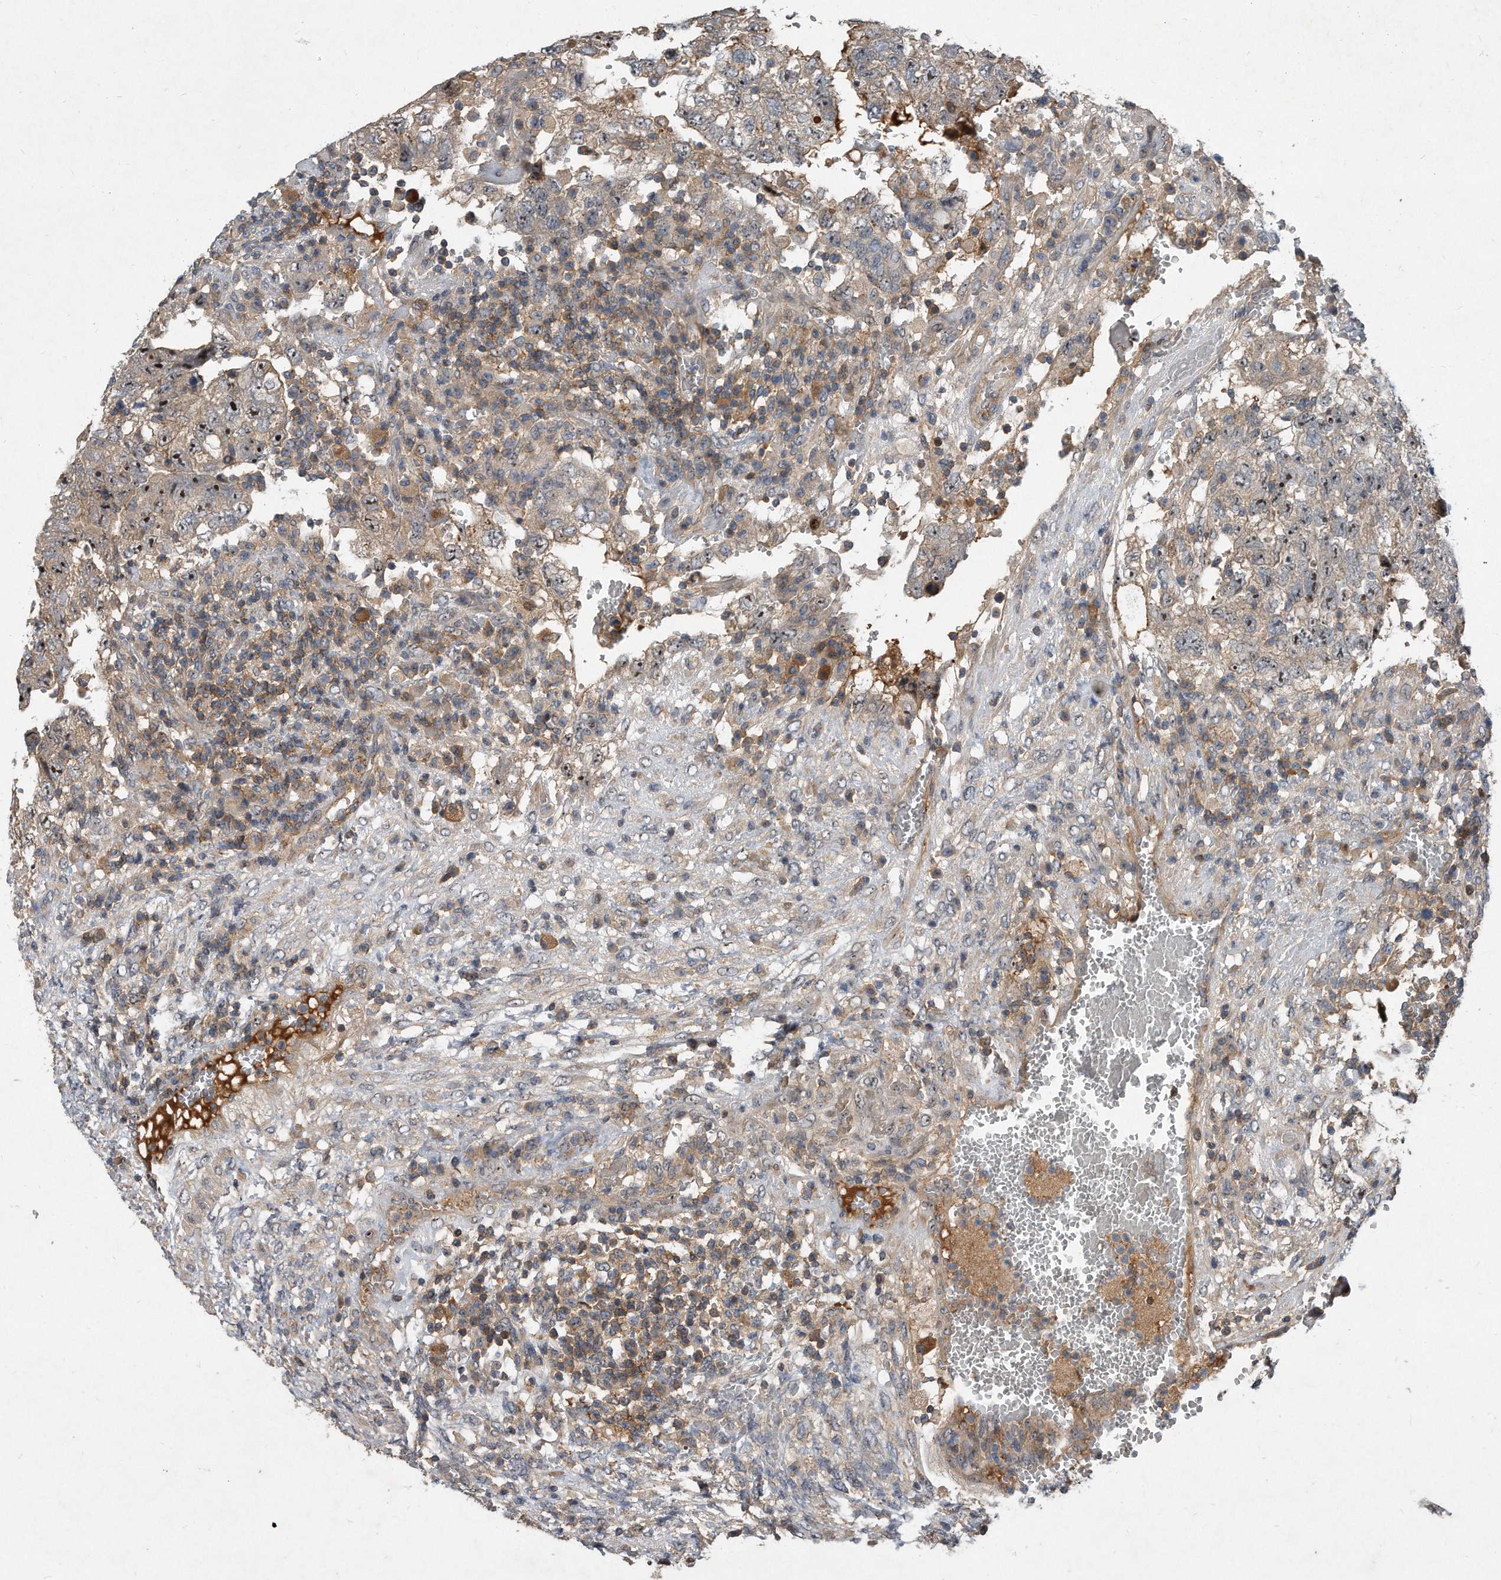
{"staining": {"intensity": "moderate", "quantity": "25%-75%", "location": "cytoplasmic/membranous,nuclear"}, "tissue": "testis cancer", "cell_type": "Tumor cells", "image_type": "cancer", "snomed": [{"axis": "morphology", "description": "Carcinoma, Embryonal, NOS"}, {"axis": "topography", "description": "Testis"}], "caption": "This micrograph exhibits embryonal carcinoma (testis) stained with immunohistochemistry (IHC) to label a protein in brown. The cytoplasmic/membranous and nuclear of tumor cells show moderate positivity for the protein. Nuclei are counter-stained blue.", "gene": "PGBD2", "patient": {"sex": "male", "age": 36}}